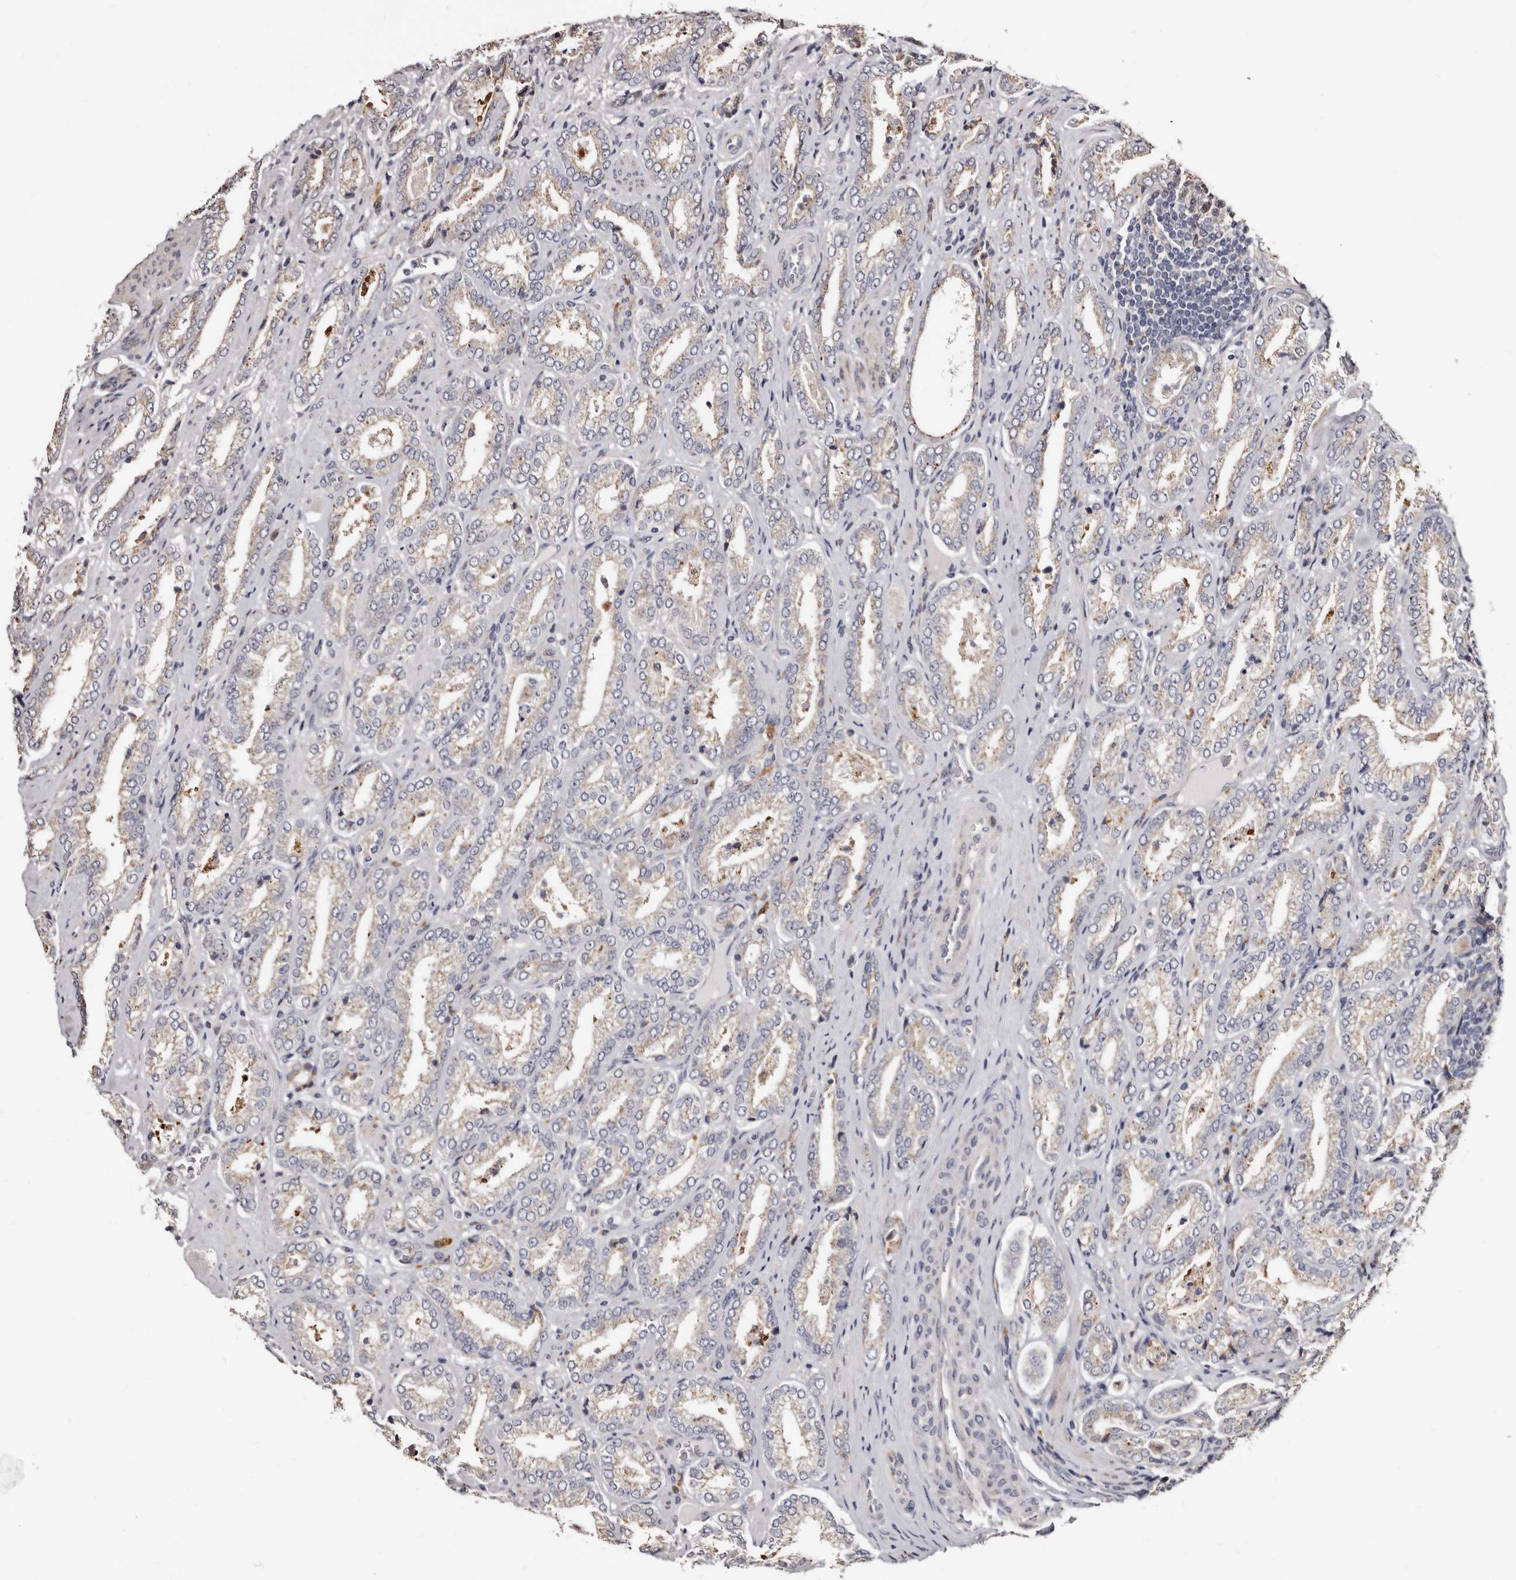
{"staining": {"intensity": "weak", "quantity": "25%-75%", "location": "cytoplasmic/membranous"}, "tissue": "prostate cancer", "cell_type": "Tumor cells", "image_type": "cancer", "snomed": [{"axis": "morphology", "description": "Adenocarcinoma, Low grade"}, {"axis": "topography", "description": "Prostate"}], "caption": "A high-resolution image shows immunohistochemistry (IHC) staining of adenocarcinoma (low-grade) (prostate), which reveals weak cytoplasmic/membranous staining in about 25%-75% of tumor cells.", "gene": "PTAFR", "patient": {"sex": "male", "age": 62}}